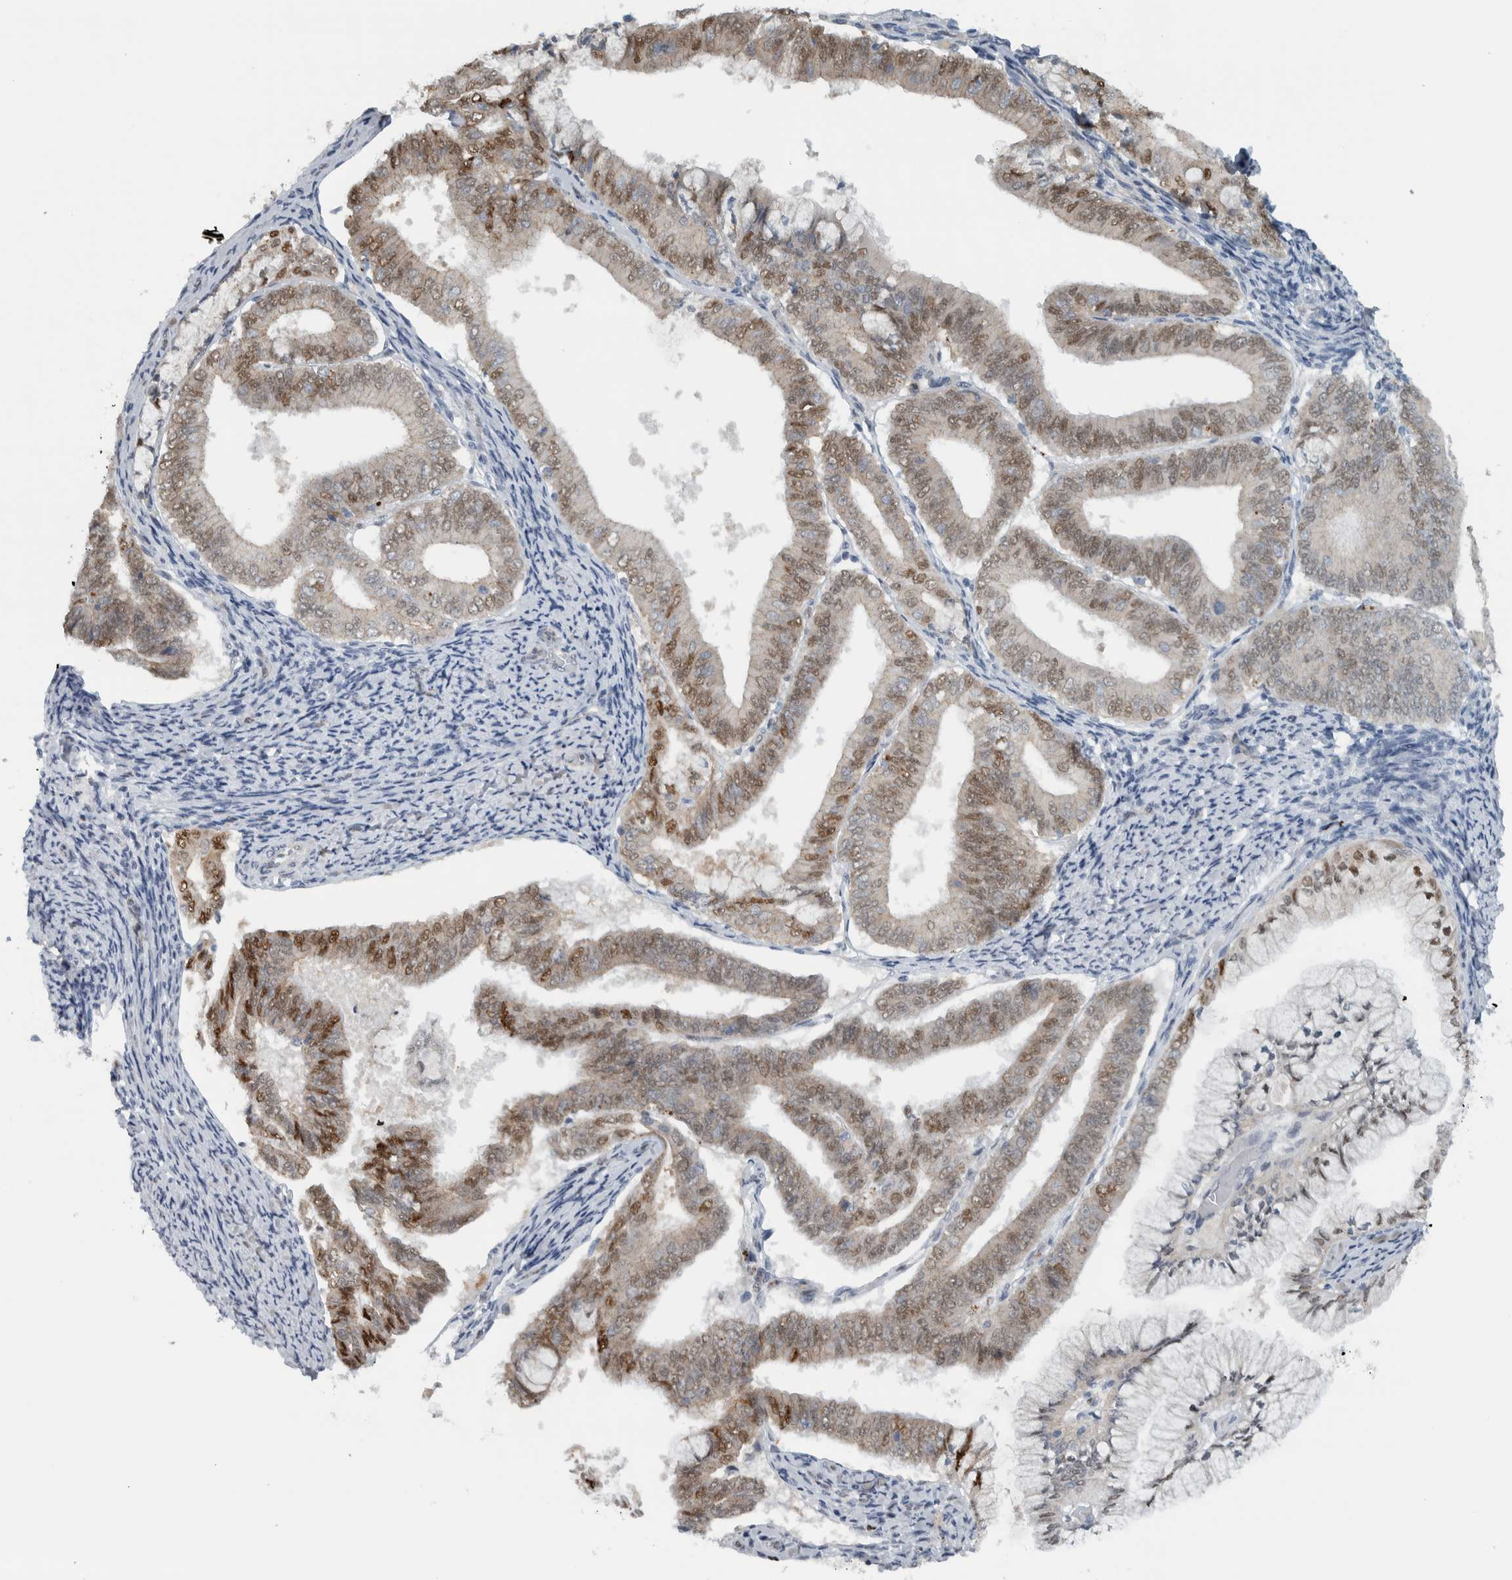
{"staining": {"intensity": "moderate", "quantity": "25%-75%", "location": "nuclear"}, "tissue": "endometrial cancer", "cell_type": "Tumor cells", "image_type": "cancer", "snomed": [{"axis": "morphology", "description": "Adenocarcinoma, NOS"}, {"axis": "topography", "description": "Endometrium"}], "caption": "Moderate nuclear expression is identified in about 25%-75% of tumor cells in adenocarcinoma (endometrial).", "gene": "ADPRM", "patient": {"sex": "female", "age": 63}}